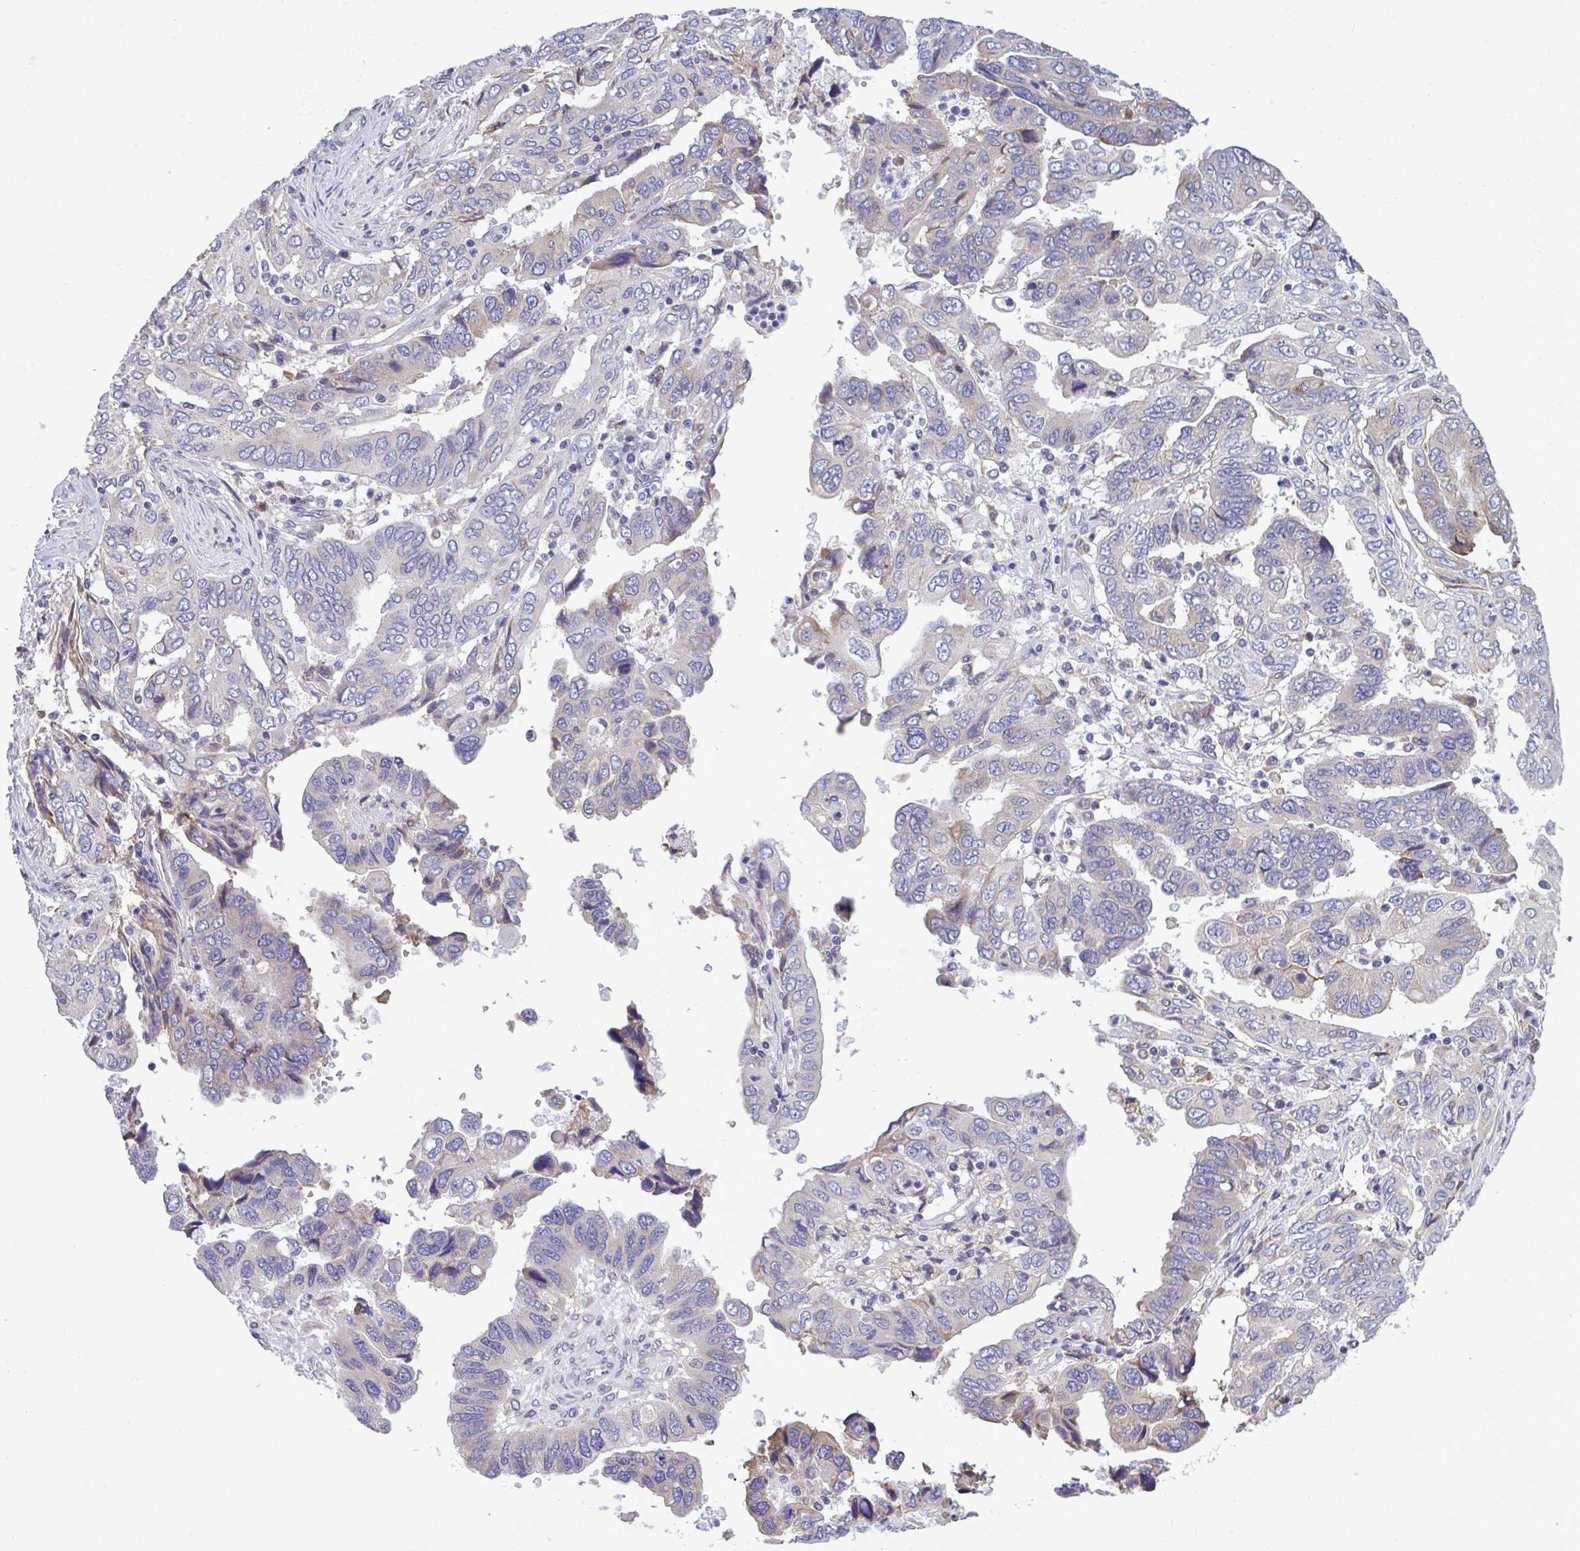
{"staining": {"intensity": "negative", "quantity": "none", "location": "none"}, "tissue": "ovarian cancer", "cell_type": "Tumor cells", "image_type": "cancer", "snomed": [{"axis": "morphology", "description": "Cystadenocarcinoma, serous, NOS"}, {"axis": "topography", "description": "Ovary"}], "caption": "Immunohistochemistry image of neoplastic tissue: human ovarian serous cystadenocarcinoma stained with DAB (3,3'-diaminobenzidine) displays no significant protein expression in tumor cells.", "gene": "PIGK", "patient": {"sex": "female", "age": 79}}